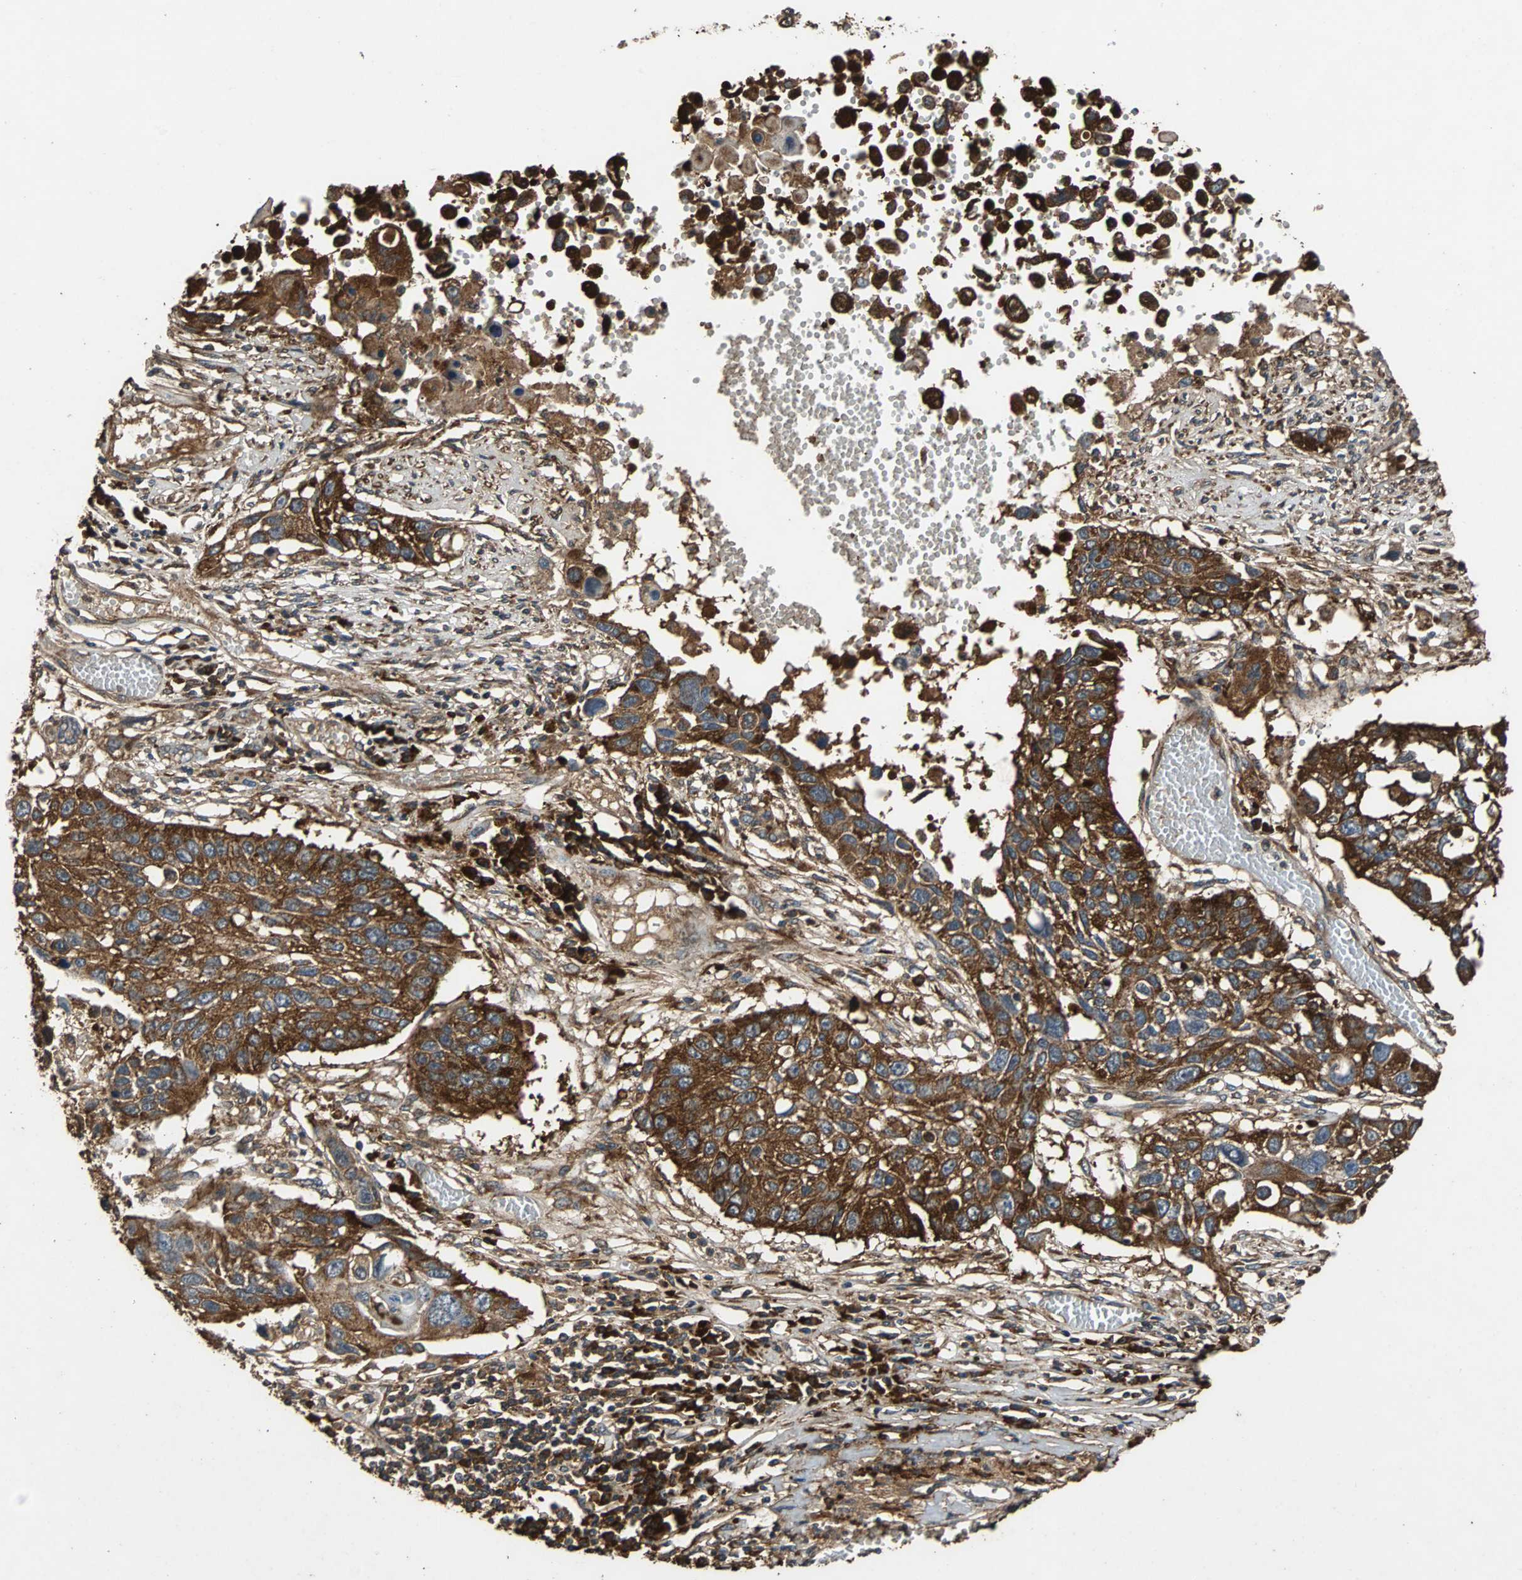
{"staining": {"intensity": "strong", "quantity": ">75%", "location": "cytoplasmic/membranous"}, "tissue": "lung cancer", "cell_type": "Tumor cells", "image_type": "cancer", "snomed": [{"axis": "morphology", "description": "Squamous cell carcinoma, NOS"}, {"axis": "topography", "description": "Lung"}], "caption": "Human squamous cell carcinoma (lung) stained for a protein (brown) displays strong cytoplasmic/membranous positive positivity in approximately >75% of tumor cells.", "gene": "NAA10", "patient": {"sex": "male", "age": 71}}